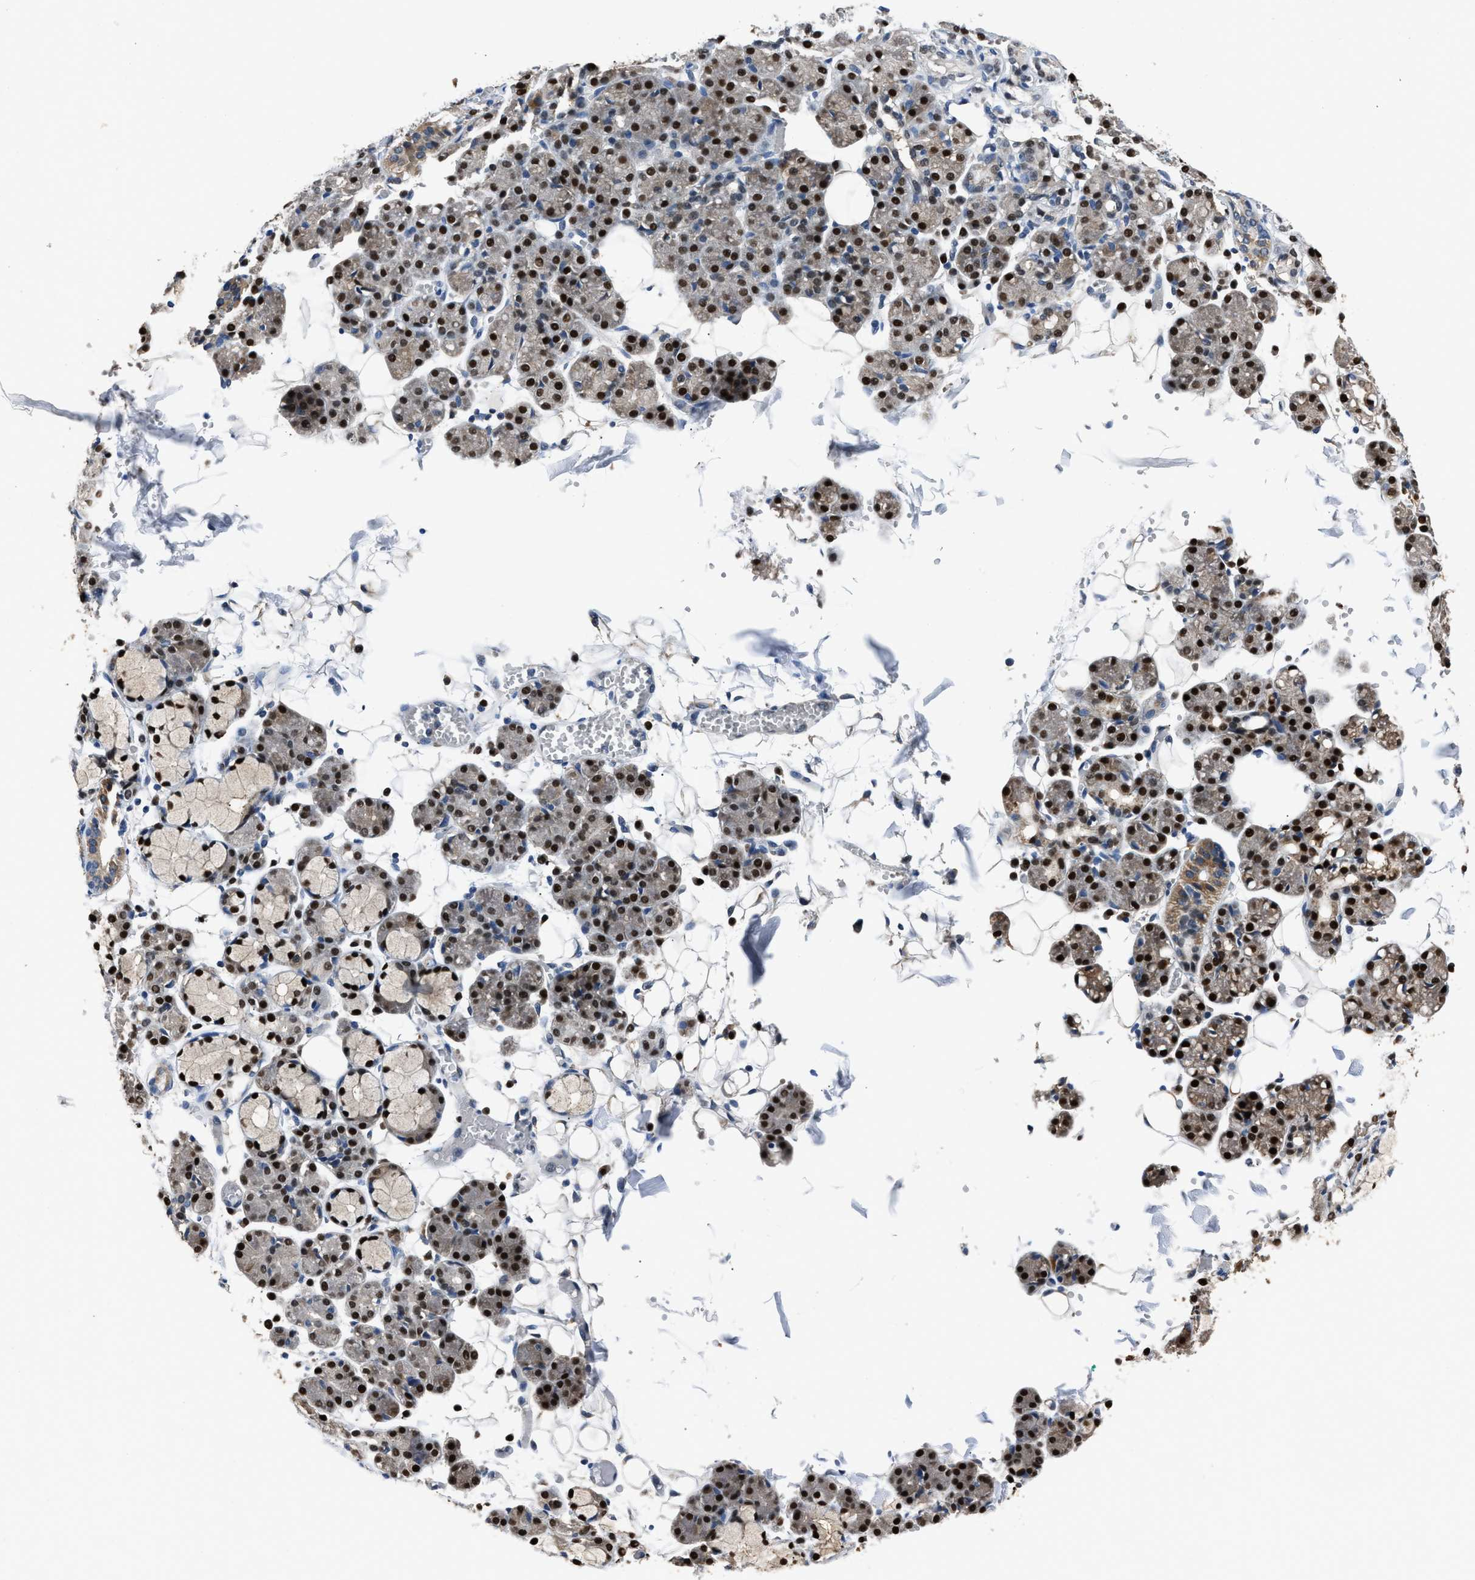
{"staining": {"intensity": "strong", "quantity": "25%-75%", "location": "cytoplasmic/membranous,nuclear"}, "tissue": "salivary gland", "cell_type": "Glandular cells", "image_type": "normal", "snomed": [{"axis": "morphology", "description": "Normal tissue, NOS"}, {"axis": "topography", "description": "Salivary gland"}], "caption": "Immunohistochemistry of benign salivary gland demonstrates high levels of strong cytoplasmic/membranous,nuclear expression in about 25%-75% of glandular cells.", "gene": "NSUN5", "patient": {"sex": "male", "age": 63}}